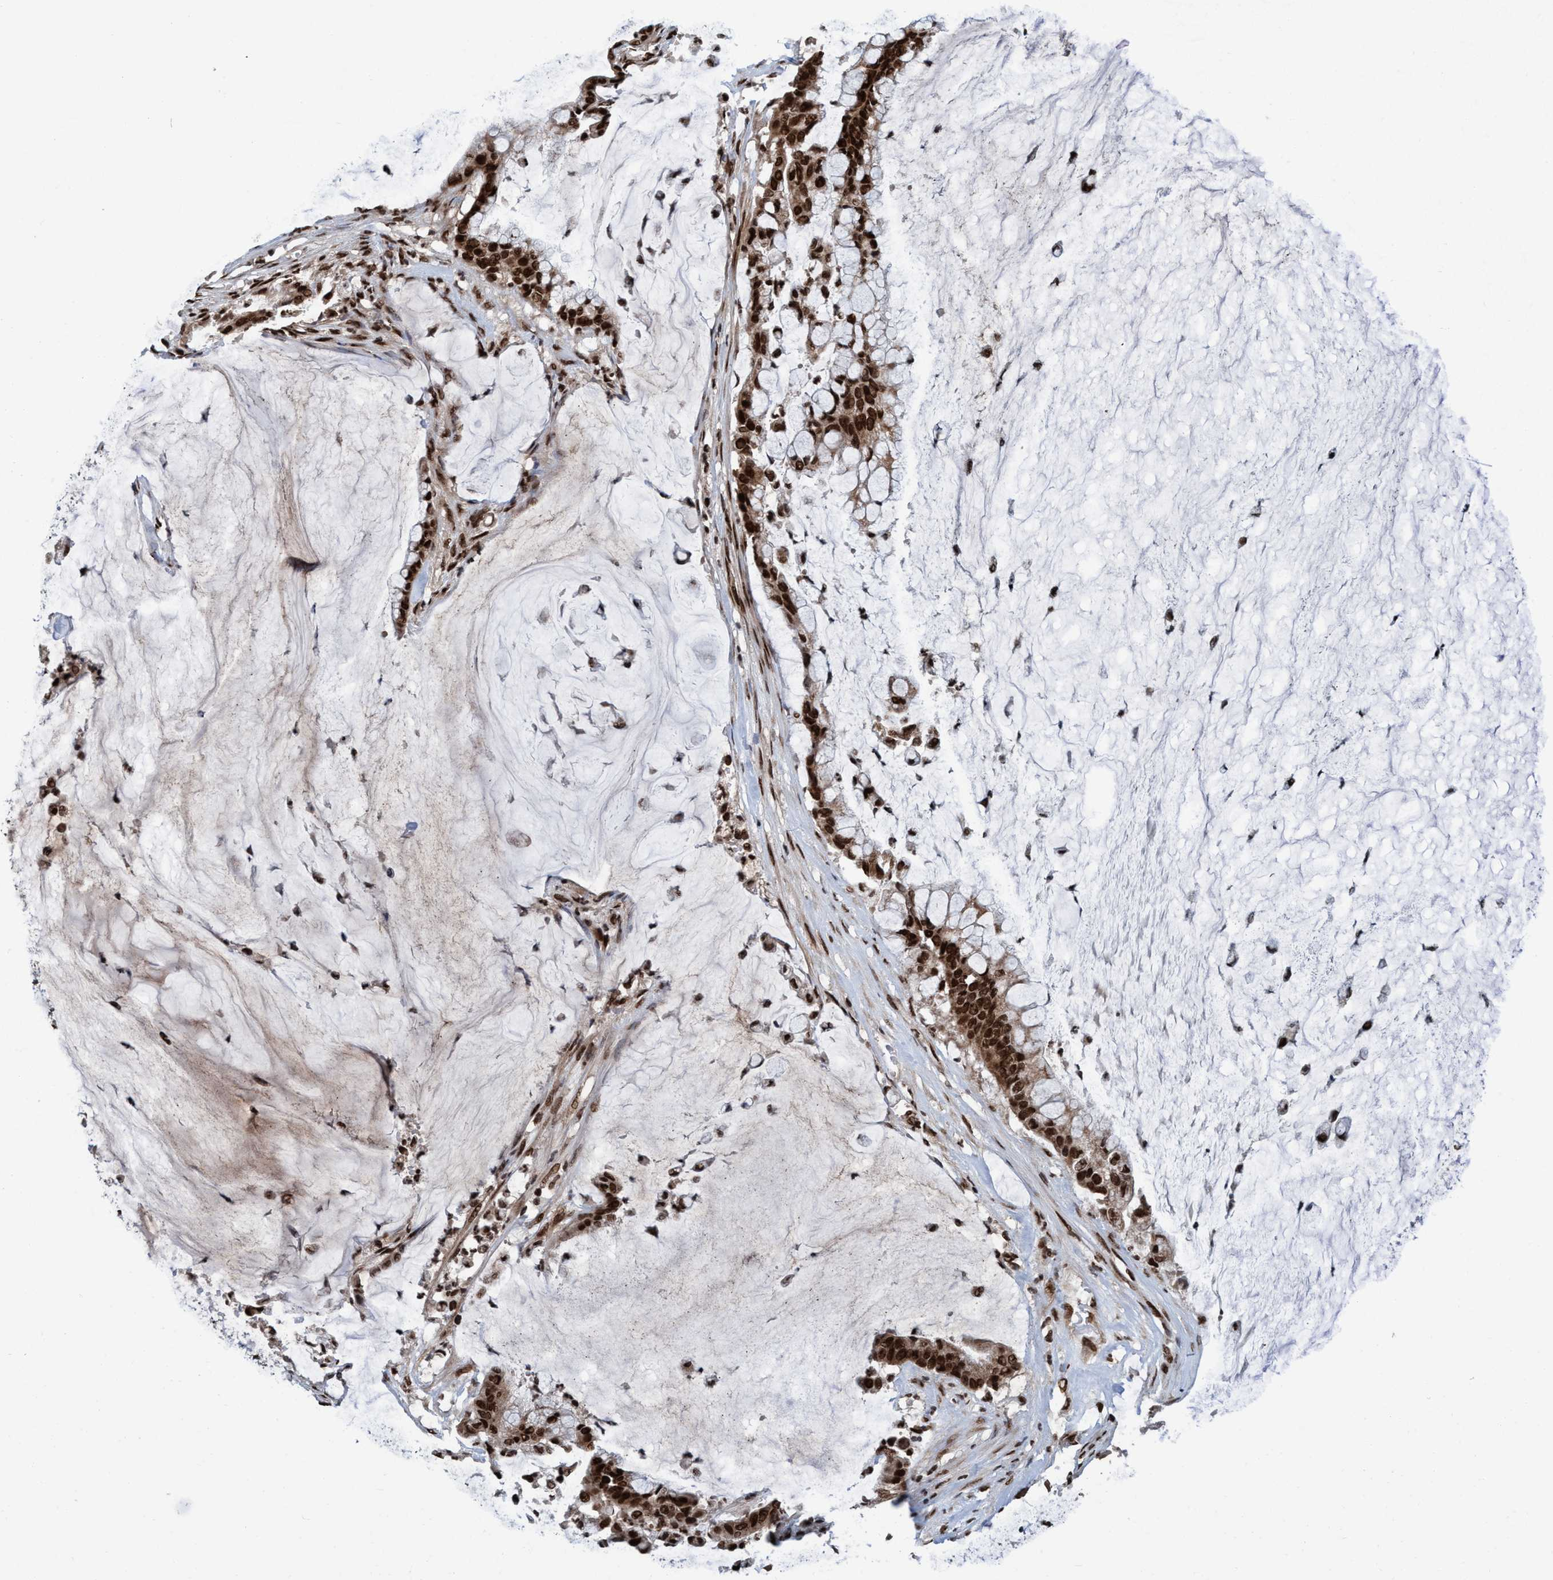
{"staining": {"intensity": "strong", "quantity": ">75%", "location": "cytoplasmic/membranous,nuclear"}, "tissue": "pancreatic cancer", "cell_type": "Tumor cells", "image_type": "cancer", "snomed": [{"axis": "morphology", "description": "Adenocarcinoma, NOS"}, {"axis": "topography", "description": "Pancreas"}], "caption": "An immunohistochemistry histopathology image of neoplastic tissue is shown. Protein staining in brown shows strong cytoplasmic/membranous and nuclear positivity in pancreatic adenocarcinoma within tumor cells. (Stains: DAB in brown, nuclei in blue, Microscopy: brightfield microscopy at high magnification).", "gene": "TOPBP1", "patient": {"sex": "male", "age": 41}}